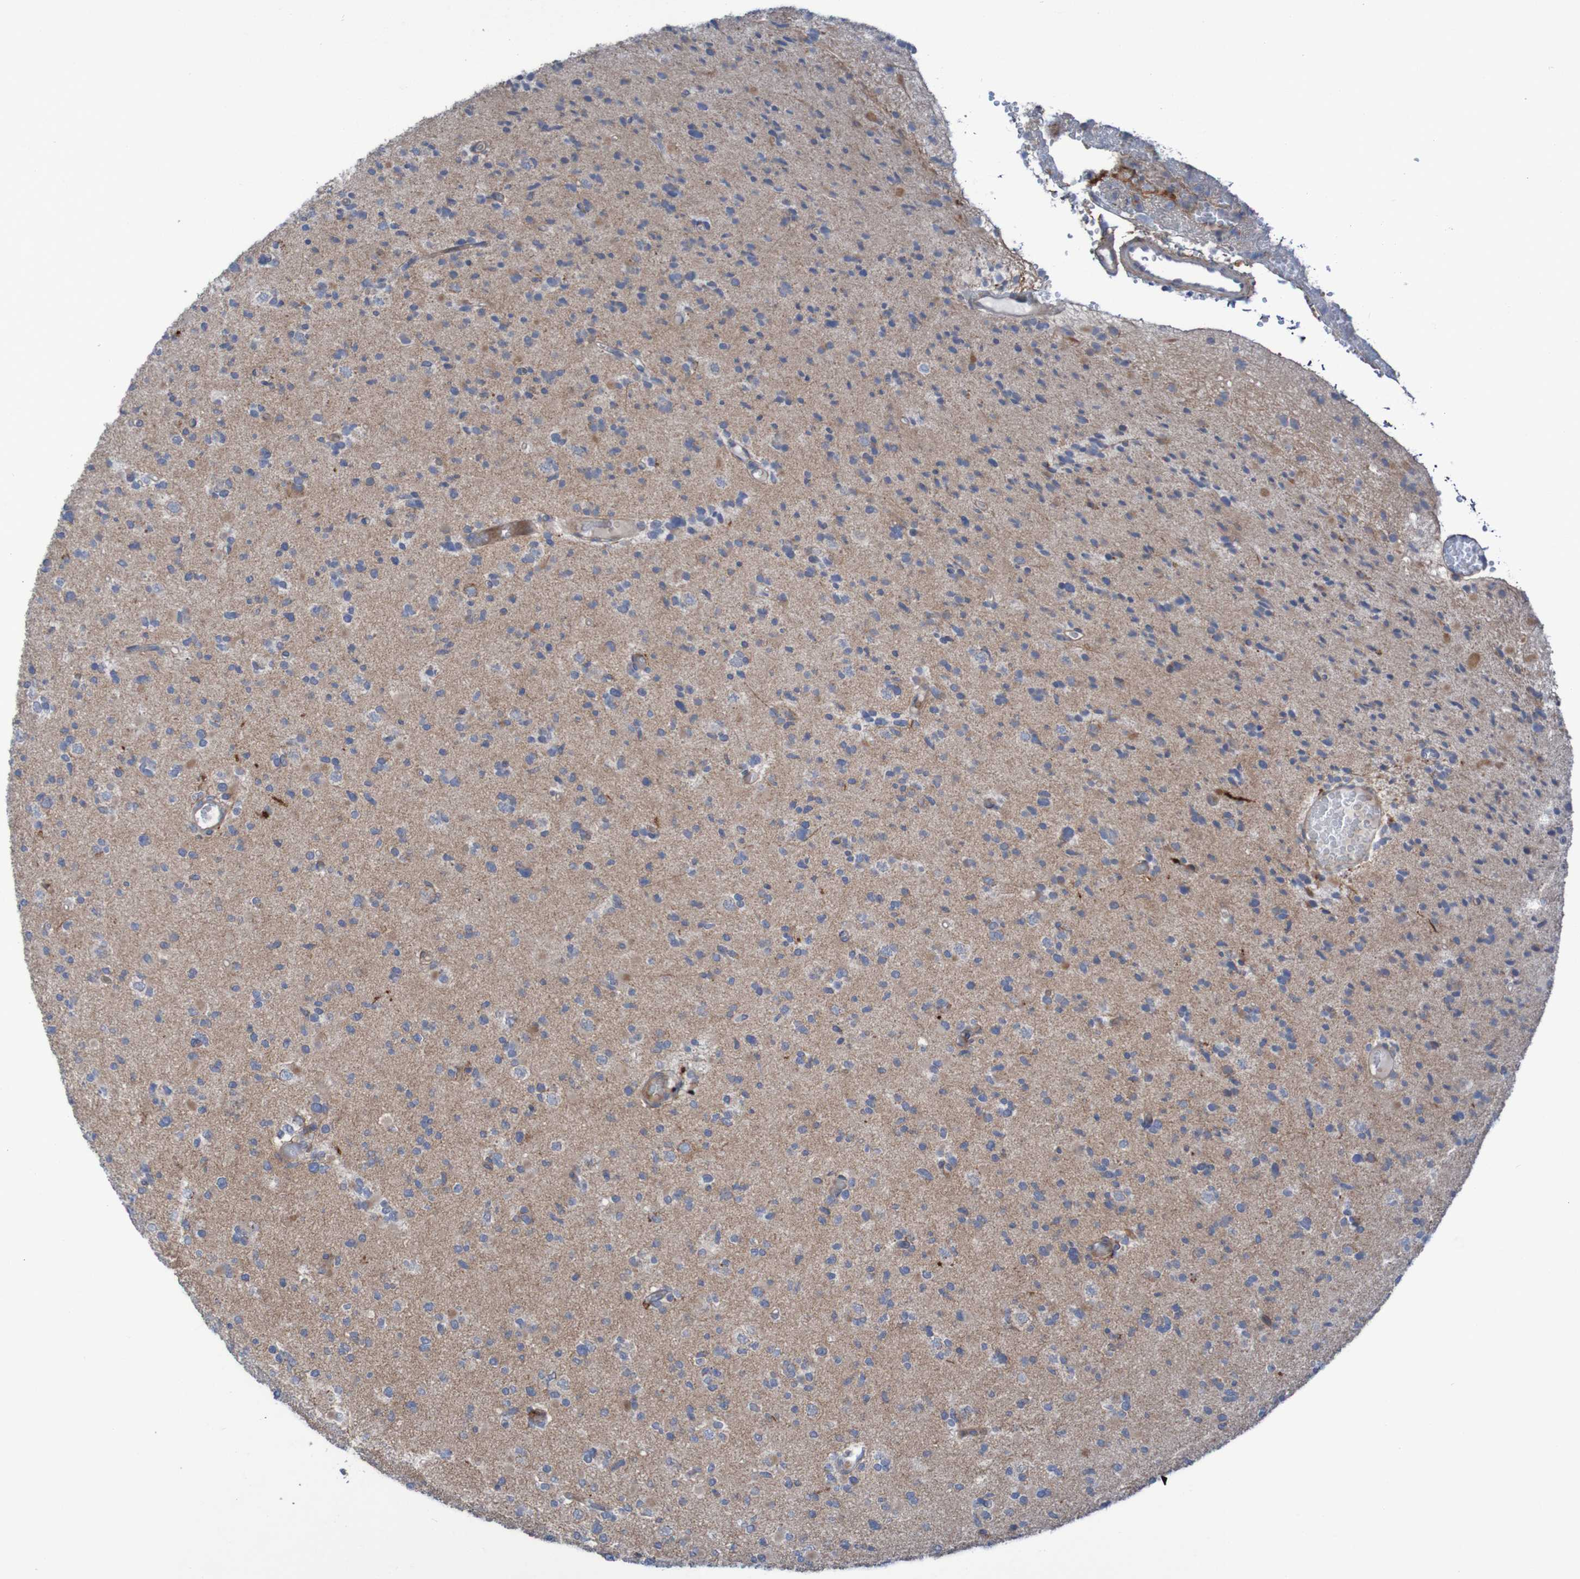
{"staining": {"intensity": "negative", "quantity": "none", "location": "none"}, "tissue": "glioma", "cell_type": "Tumor cells", "image_type": "cancer", "snomed": [{"axis": "morphology", "description": "Glioma, malignant, Low grade"}, {"axis": "topography", "description": "Brain"}], "caption": "Tumor cells show no significant staining in glioma.", "gene": "PDGFB", "patient": {"sex": "female", "age": 22}}